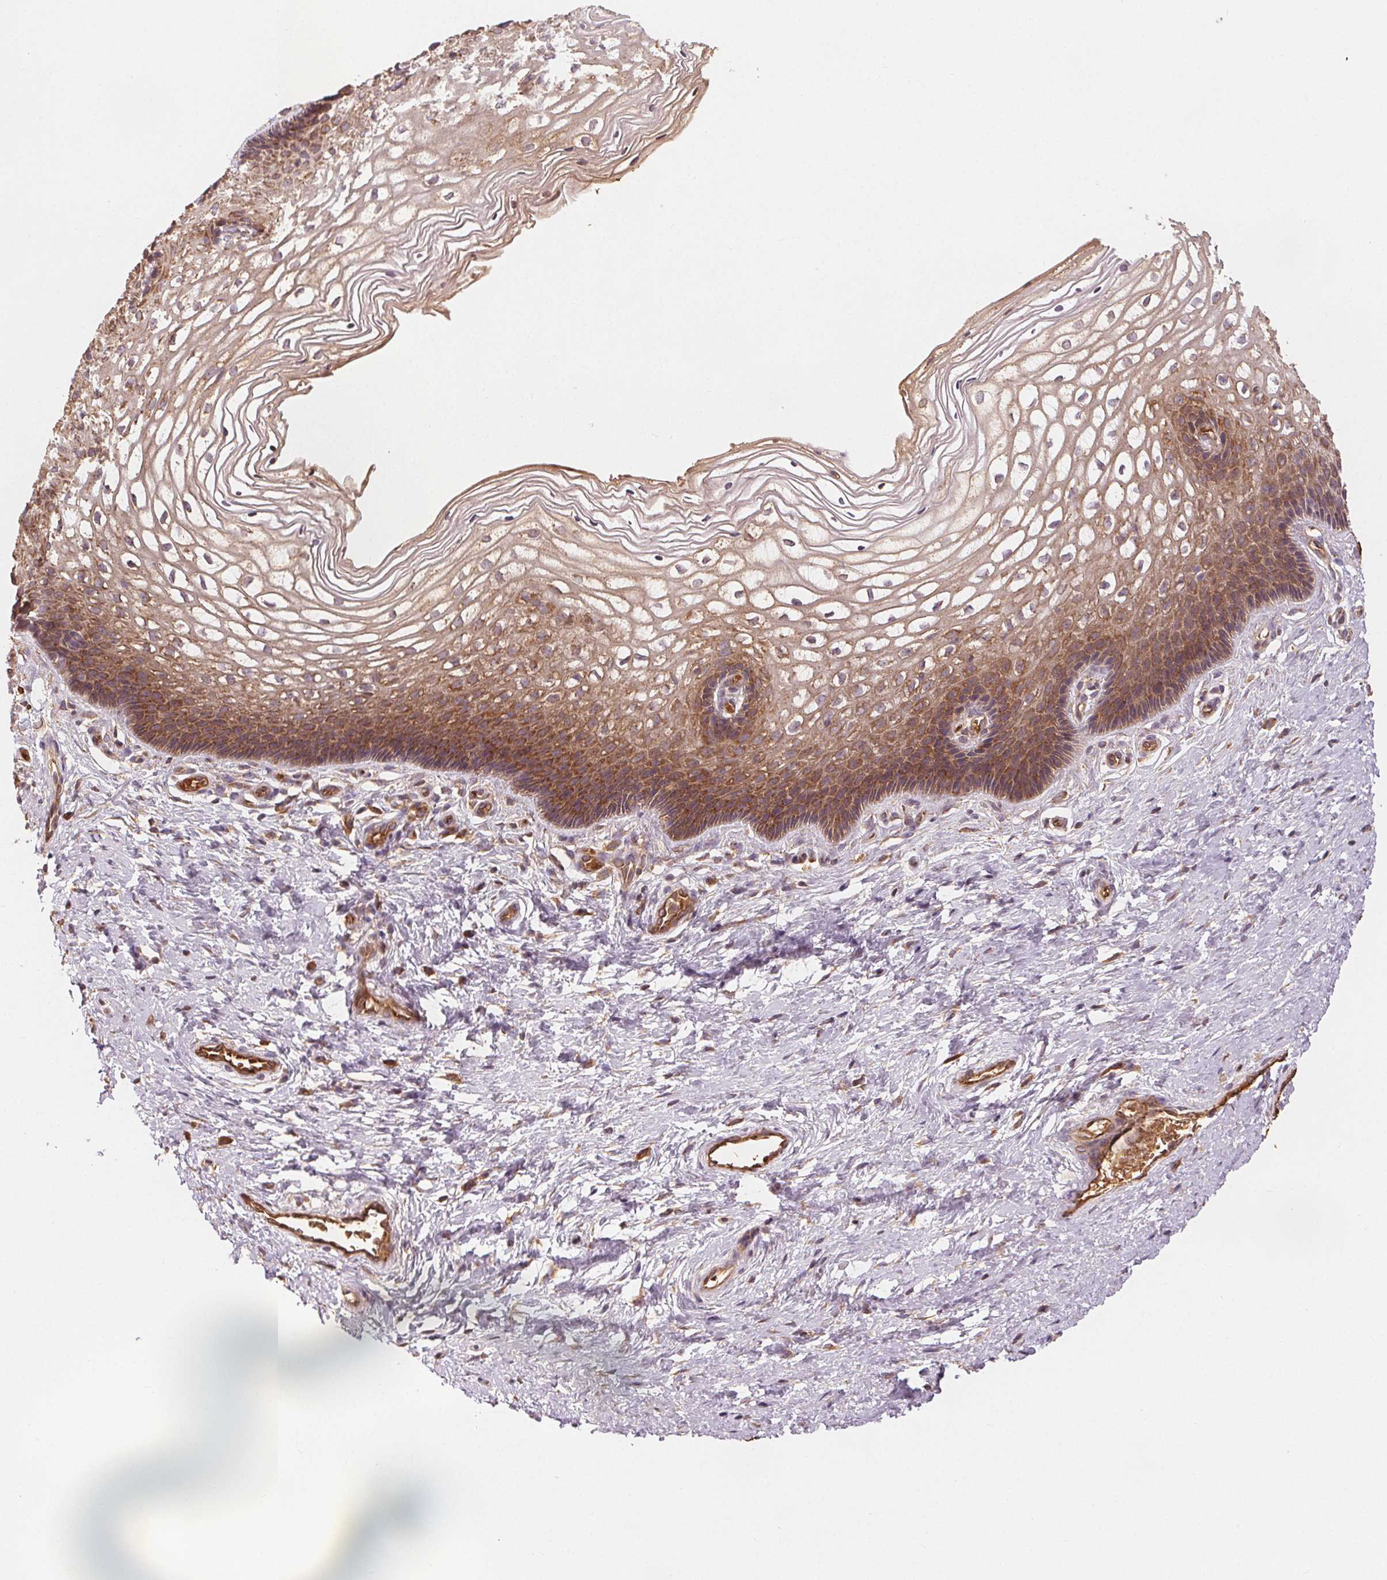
{"staining": {"intensity": "weak", "quantity": "25%-75%", "location": "cytoplasmic/membranous"}, "tissue": "cervix", "cell_type": "Glandular cells", "image_type": "normal", "snomed": [{"axis": "morphology", "description": "Normal tissue, NOS"}, {"axis": "topography", "description": "Cervix"}], "caption": "Protein expression analysis of benign cervix displays weak cytoplasmic/membranous positivity in about 25%-75% of glandular cells. (DAB IHC with brightfield microscopy, high magnification).", "gene": "EIF3D", "patient": {"sex": "female", "age": 34}}